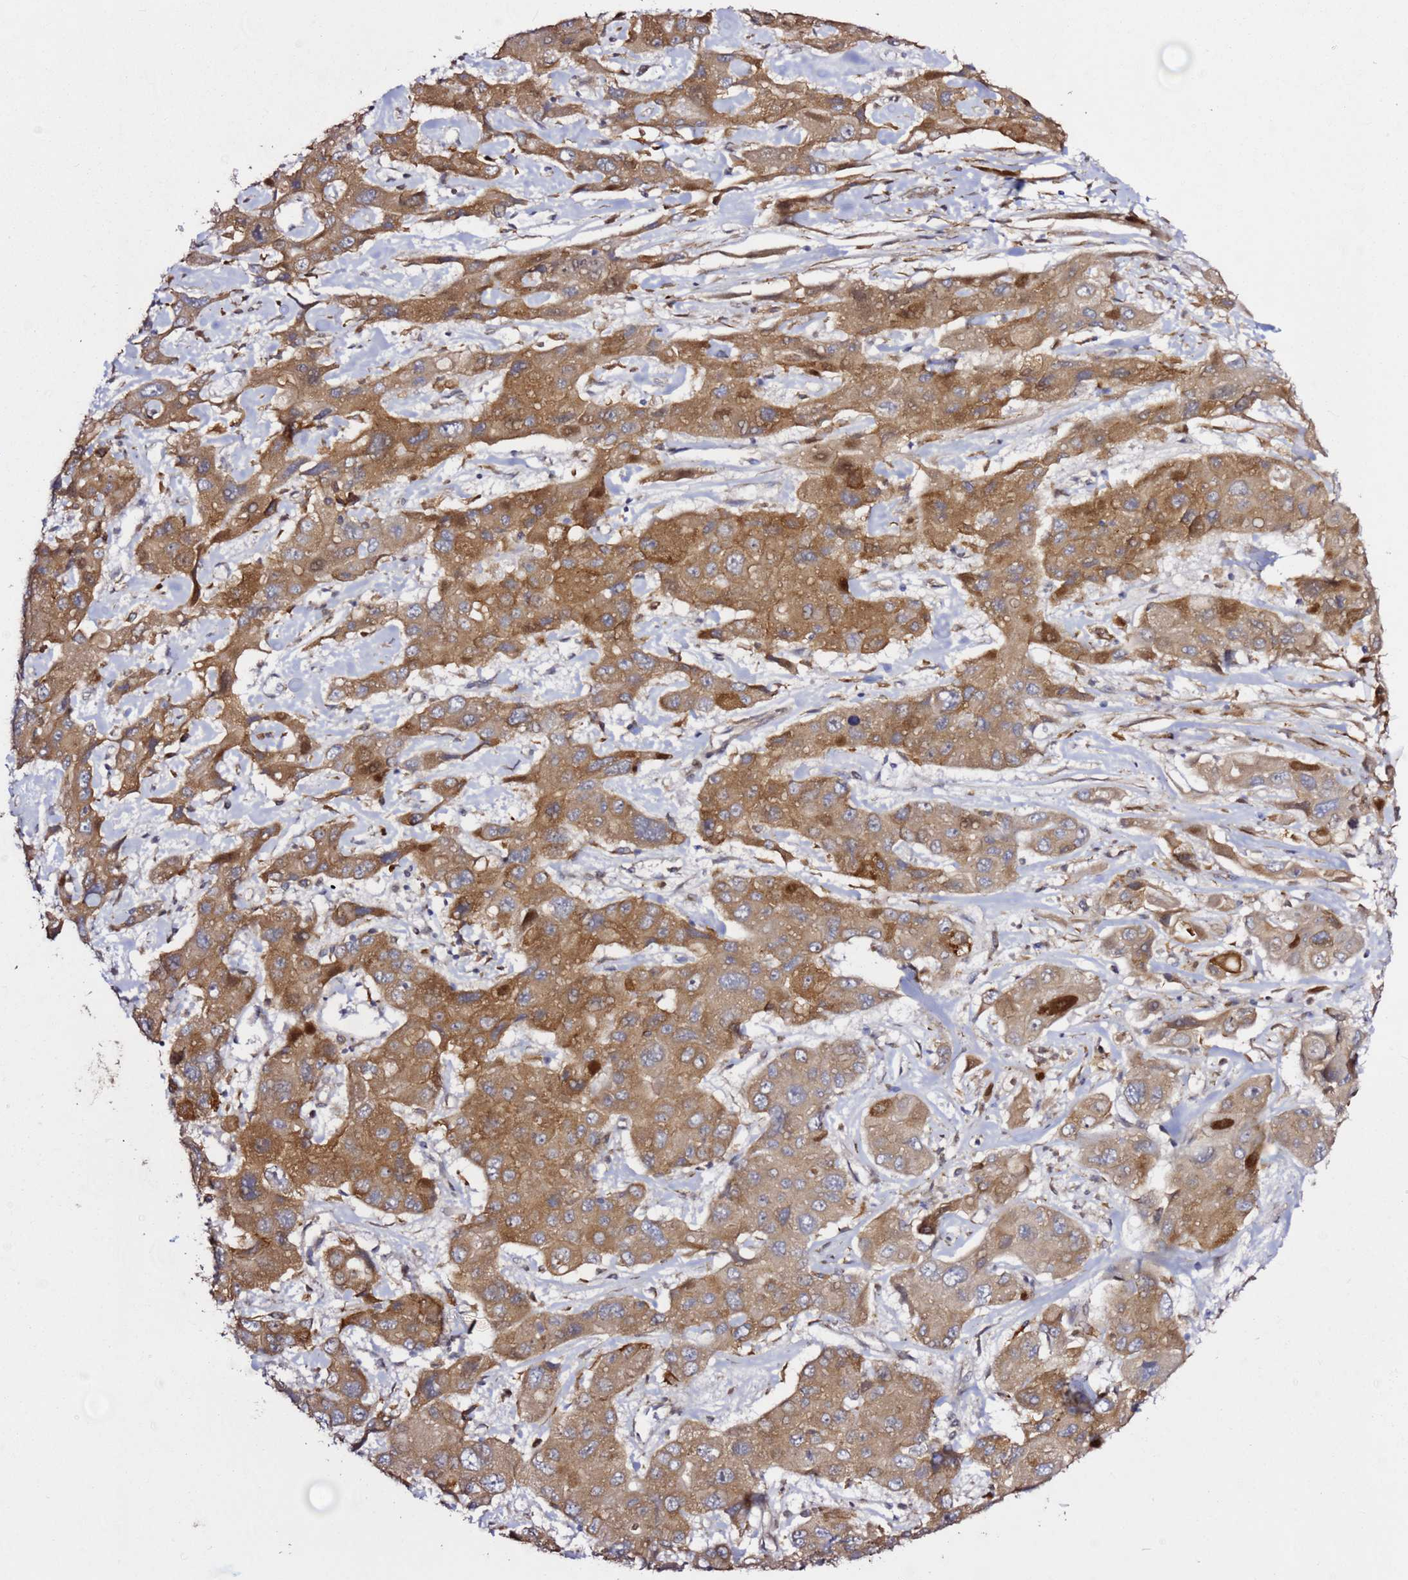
{"staining": {"intensity": "moderate", "quantity": ">75%", "location": "cytoplasmic/membranous"}, "tissue": "liver cancer", "cell_type": "Tumor cells", "image_type": "cancer", "snomed": [{"axis": "morphology", "description": "Cholangiocarcinoma"}, {"axis": "topography", "description": "Liver"}], "caption": "Protein staining displays moderate cytoplasmic/membranous positivity in about >75% of tumor cells in liver cholangiocarcinoma. The protein of interest is shown in brown color, while the nuclei are stained blue.", "gene": "PRKAB2", "patient": {"sex": "male", "age": 67}}